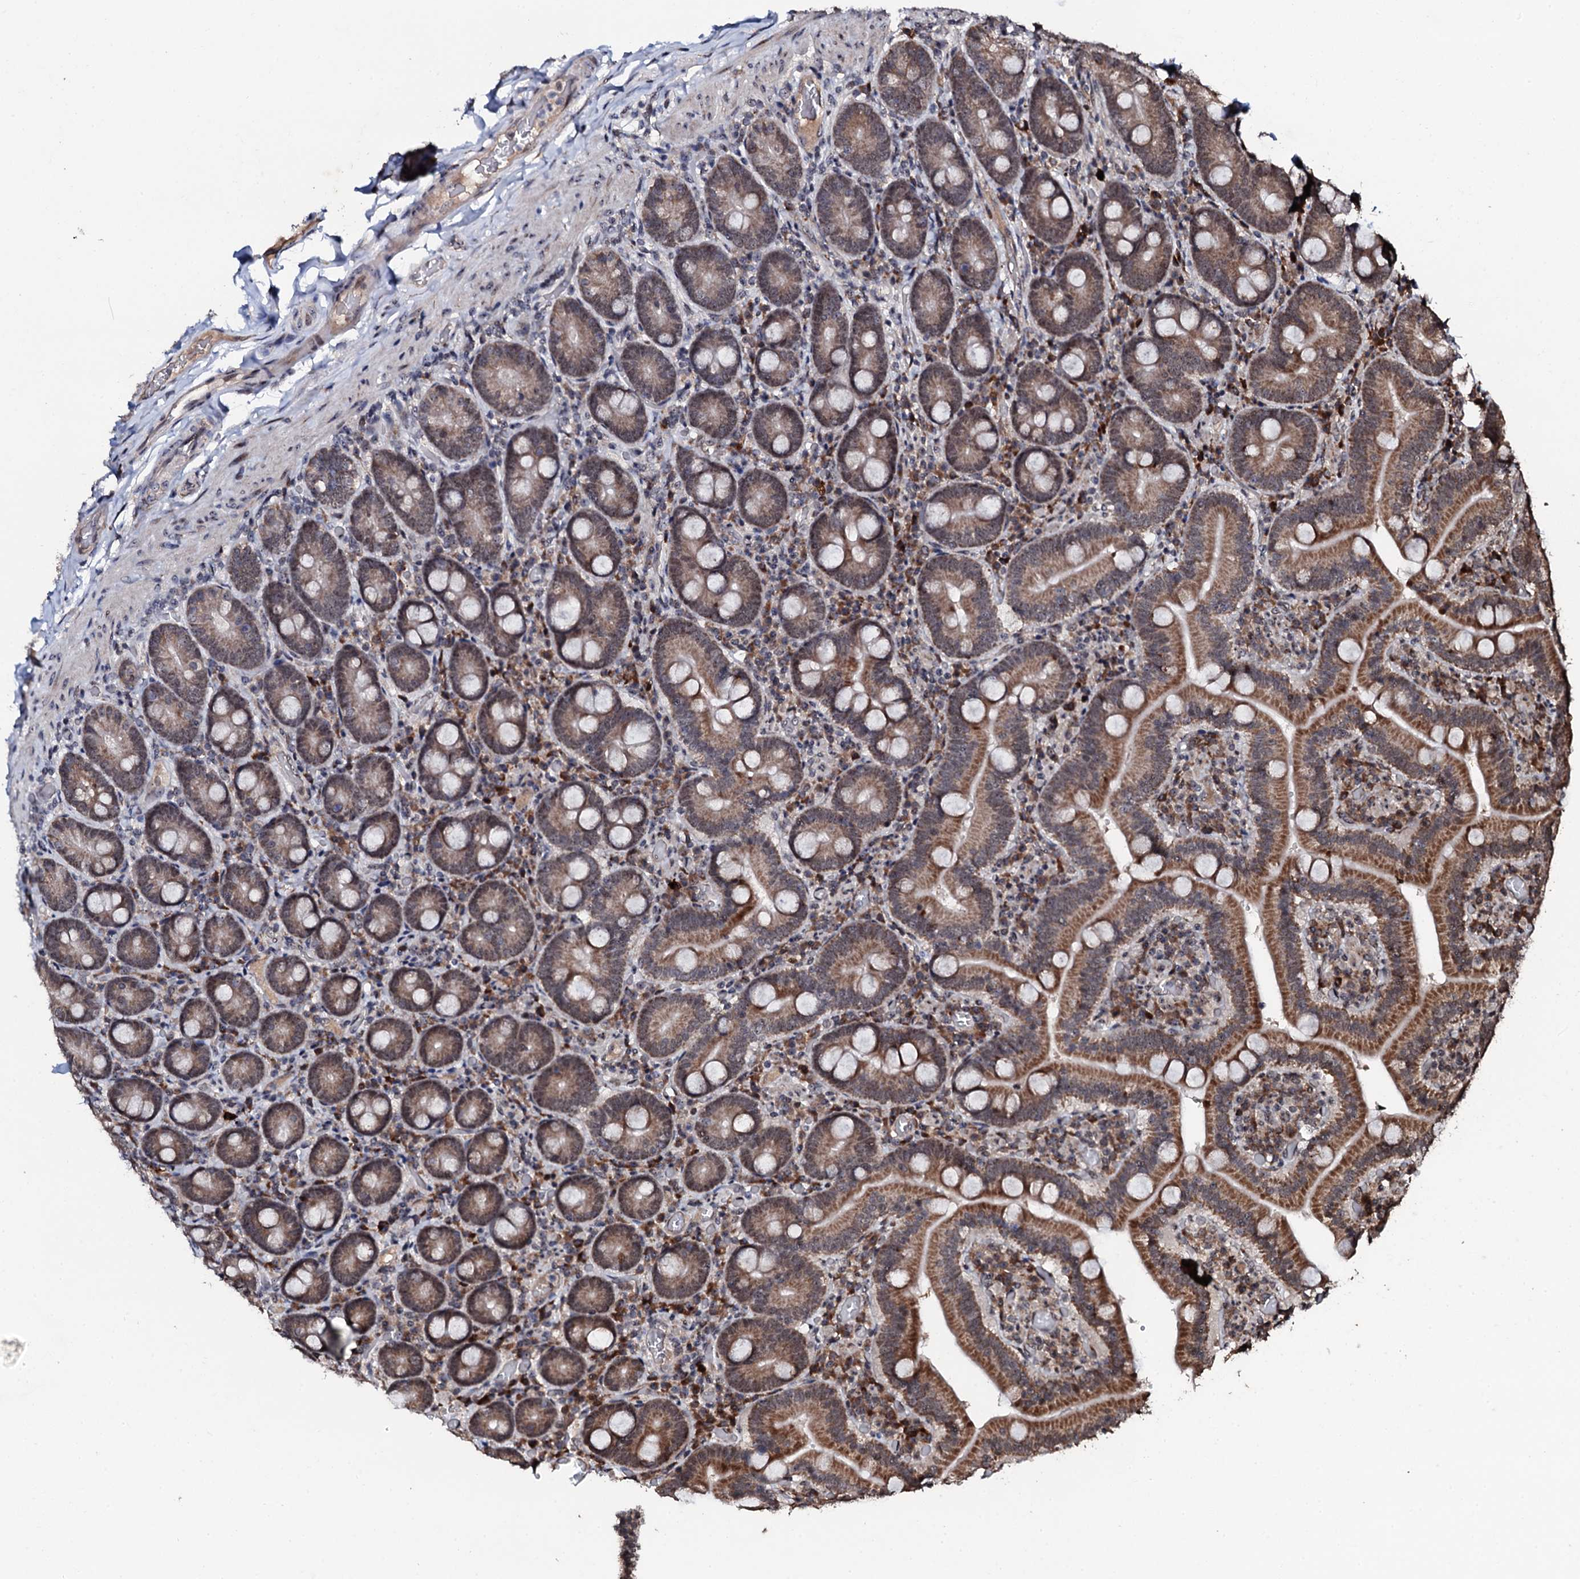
{"staining": {"intensity": "moderate", "quantity": ">75%", "location": "cytoplasmic/membranous"}, "tissue": "duodenum", "cell_type": "Glandular cells", "image_type": "normal", "snomed": [{"axis": "morphology", "description": "Normal tissue, NOS"}, {"axis": "topography", "description": "Duodenum"}], "caption": "Approximately >75% of glandular cells in benign duodenum reveal moderate cytoplasmic/membranous protein staining as visualized by brown immunohistochemical staining.", "gene": "FAM111A", "patient": {"sex": "female", "age": 62}}